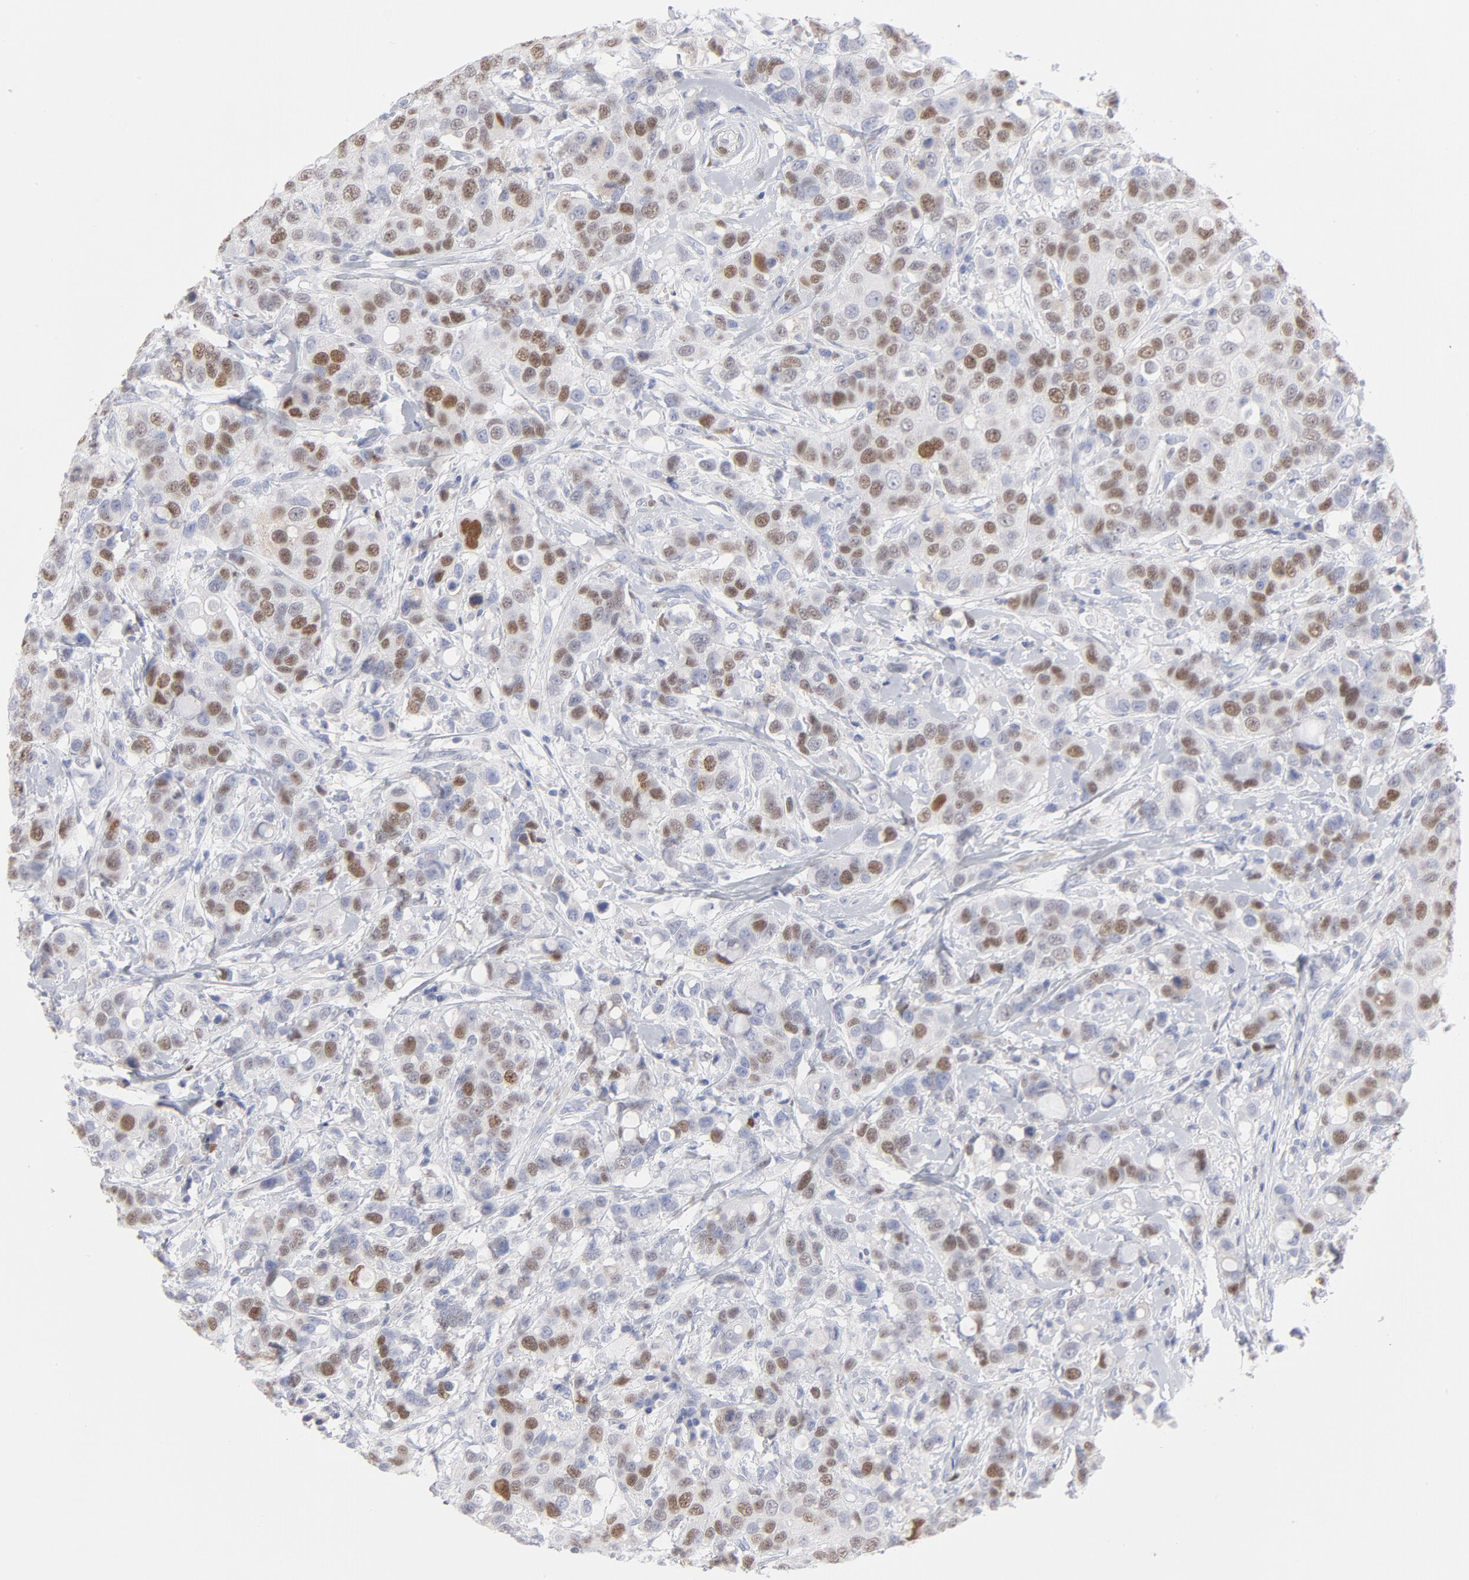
{"staining": {"intensity": "moderate", "quantity": "25%-75%", "location": "nuclear"}, "tissue": "breast cancer", "cell_type": "Tumor cells", "image_type": "cancer", "snomed": [{"axis": "morphology", "description": "Duct carcinoma"}, {"axis": "topography", "description": "Breast"}], "caption": "Breast cancer (intraductal carcinoma) was stained to show a protein in brown. There is medium levels of moderate nuclear positivity in about 25%-75% of tumor cells. (DAB IHC with brightfield microscopy, high magnification).", "gene": "MCM7", "patient": {"sex": "female", "age": 27}}